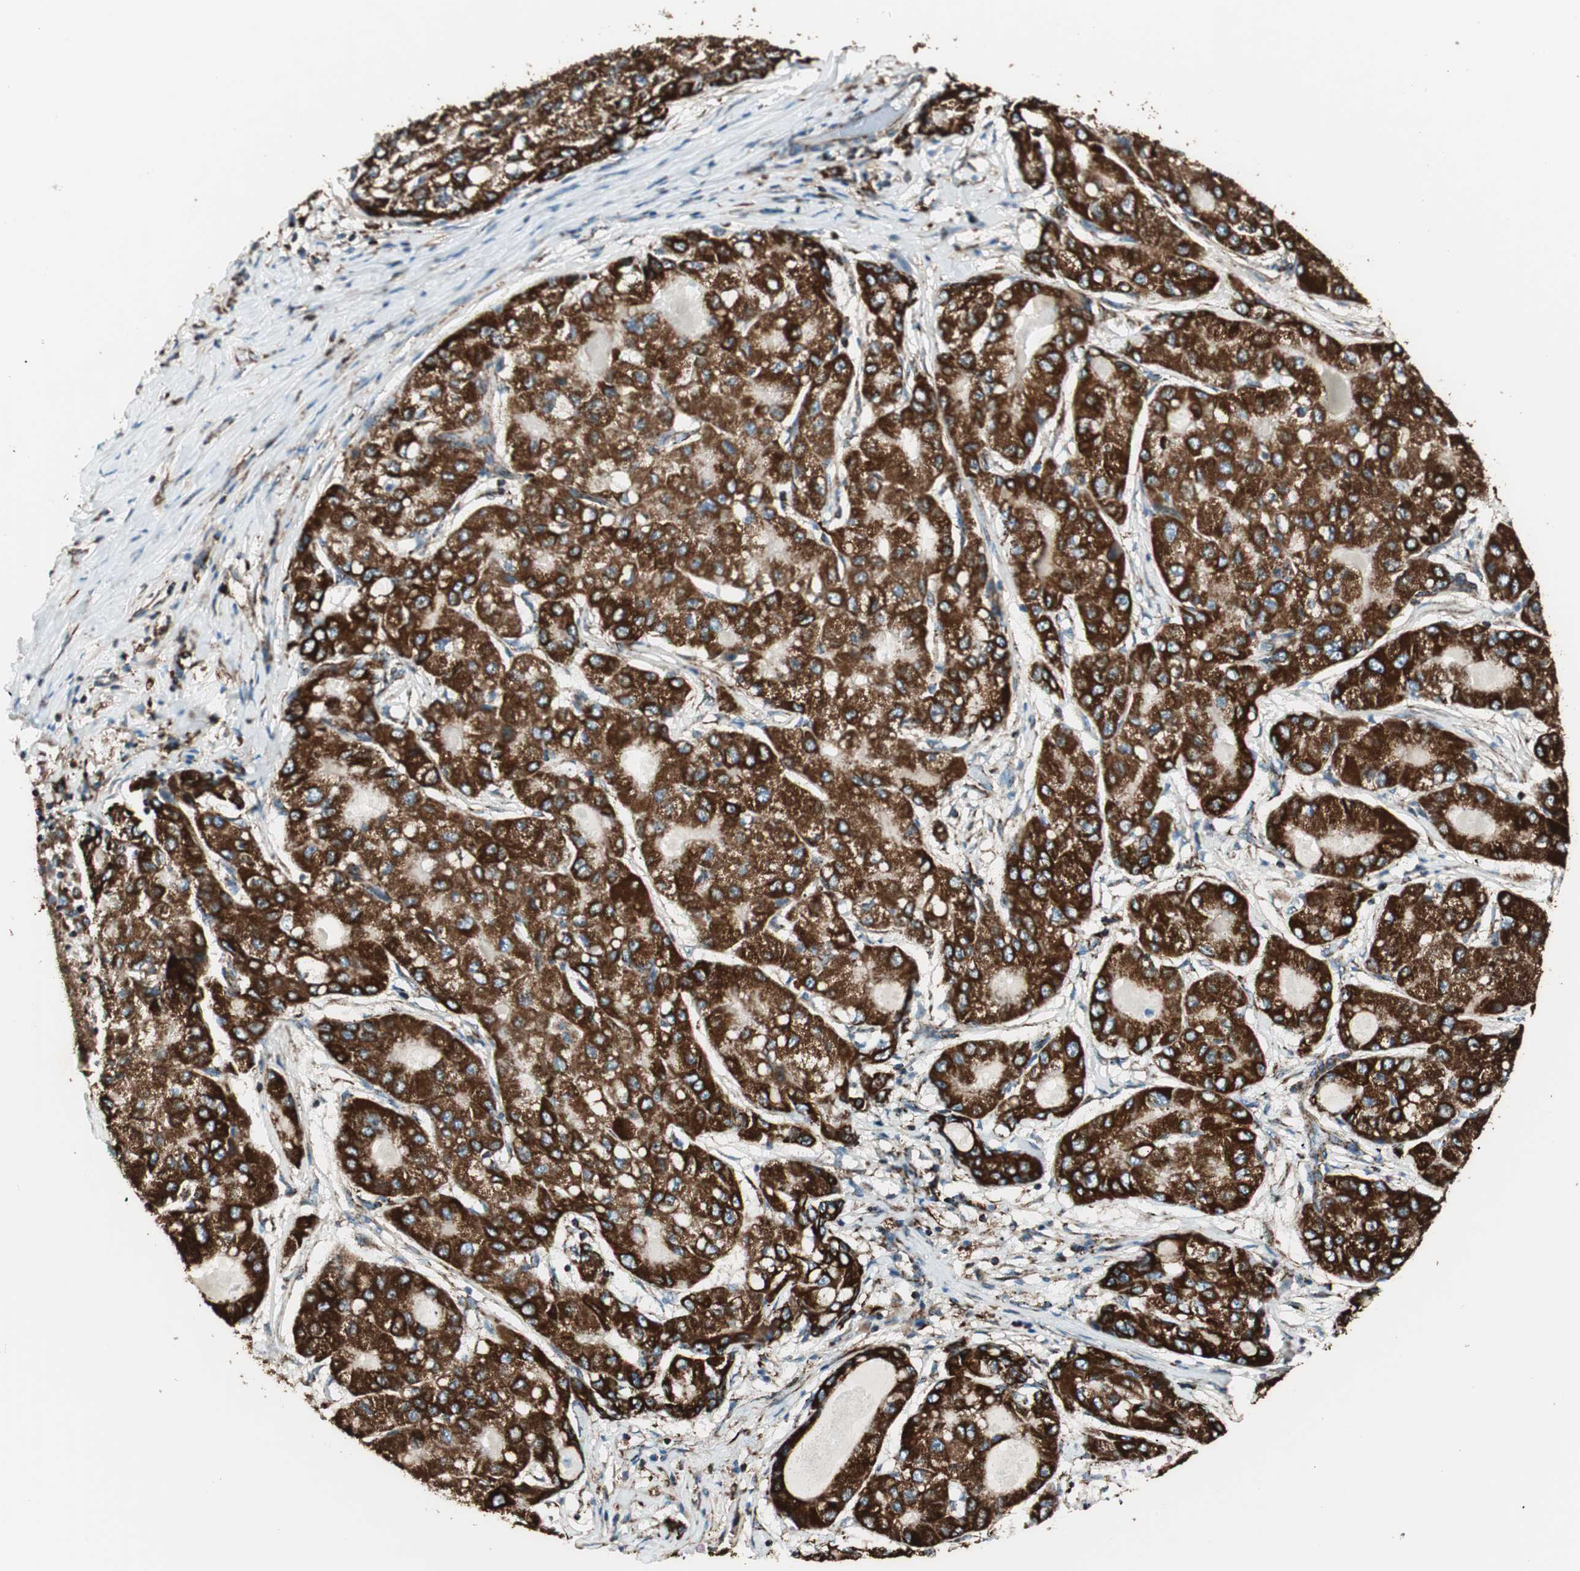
{"staining": {"intensity": "strong", "quantity": ">75%", "location": "cytoplasmic/membranous"}, "tissue": "liver cancer", "cell_type": "Tumor cells", "image_type": "cancer", "snomed": [{"axis": "morphology", "description": "Carcinoma, Hepatocellular, NOS"}, {"axis": "topography", "description": "Liver"}], "caption": "Tumor cells exhibit high levels of strong cytoplasmic/membranous positivity in approximately >75% of cells in liver cancer (hepatocellular carcinoma).", "gene": "TOMM22", "patient": {"sex": "male", "age": 80}}